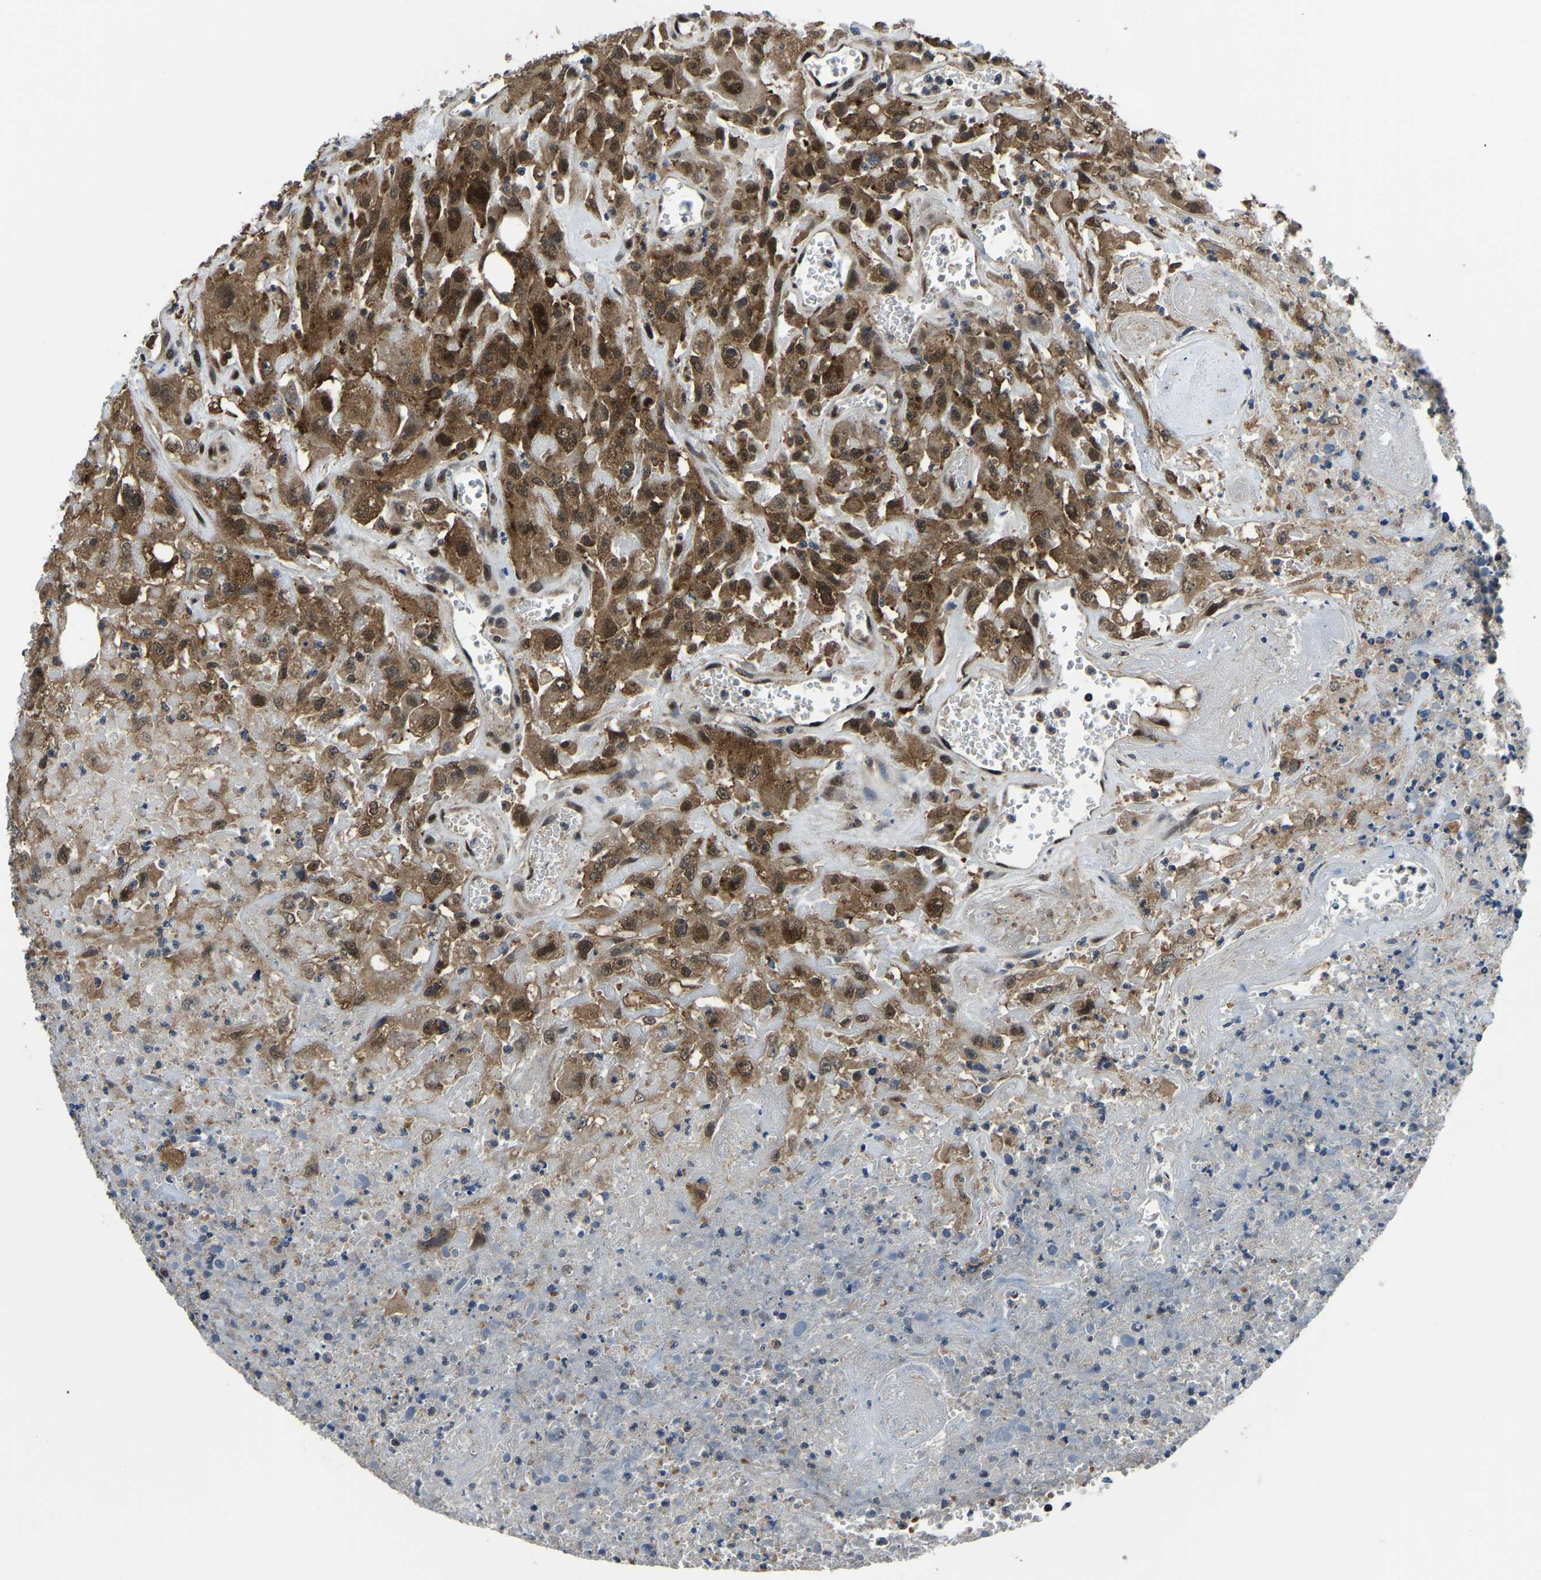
{"staining": {"intensity": "moderate", "quantity": ">75%", "location": "cytoplasmic/membranous,nuclear"}, "tissue": "urothelial cancer", "cell_type": "Tumor cells", "image_type": "cancer", "snomed": [{"axis": "morphology", "description": "Urothelial carcinoma, High grade"}, {"axis": "topography", "description": "Urinary bladder"}], "caption": "Immunohistochemistry (IHC) image of urothelial carcinoma (high-grade) stained for a protein (brown), which shows medium levels of moderate cytoplasmic/membranous and nuclear positivity in approximately >75% of tumor cells.", "gene": "DFFA", "patient": {"sex": "male", "age": 46}}